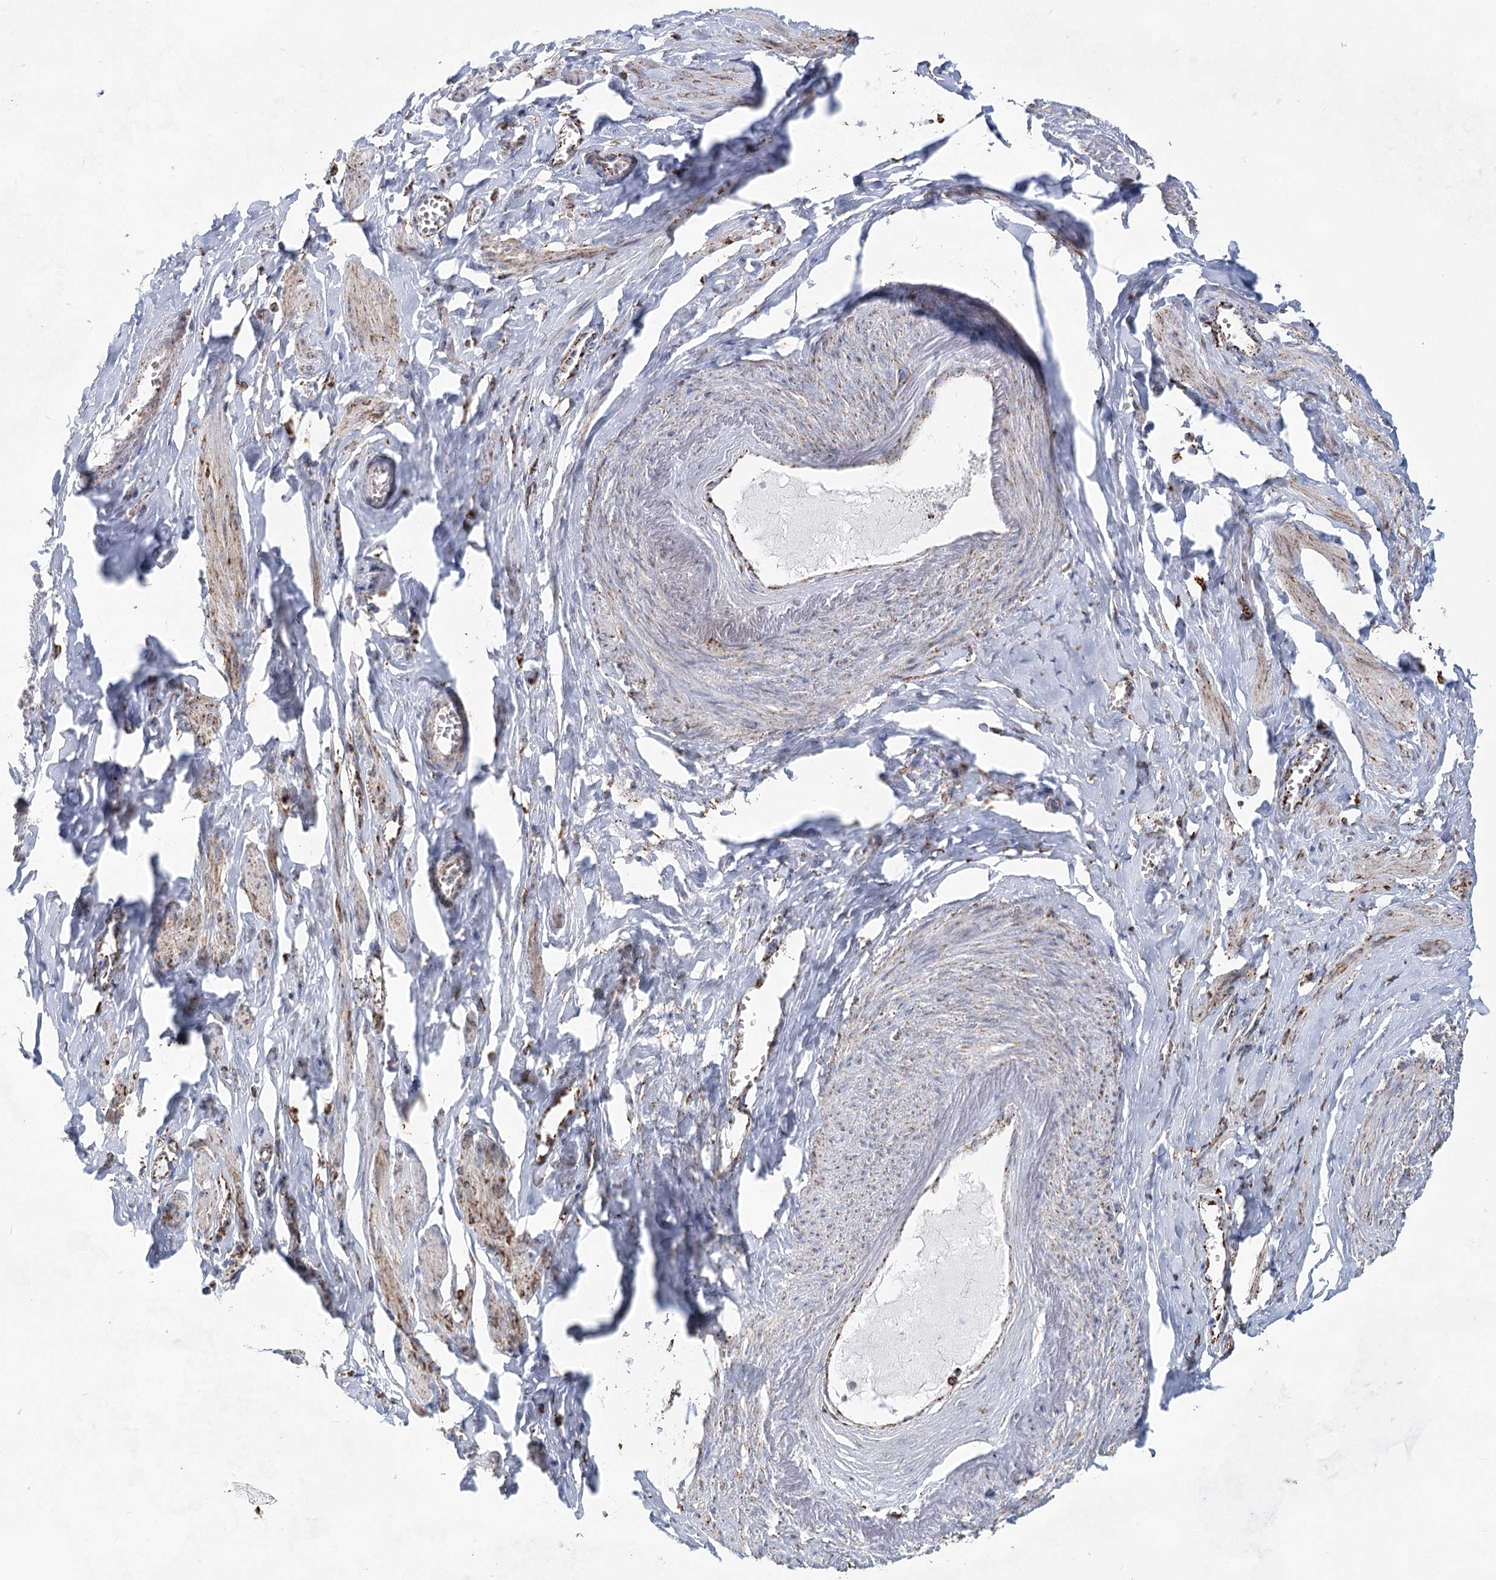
{"staining": {"intensity": "weak", "quantity": ">75%", "location": "cytoplasmic/membranous"}, "tissue": "adipose tissue", "cell_type": "Adipocytes", "image_type": "normal", "snomed": [{"axis": "morphology", "description": "Normal tissue, NOS"}, {"axis": "topography", "description": "Vascular tissue"}, {"axis": "topography", "description": "Fallopian tube"}, {"axis": "topography", "description": "Ovary"}], "caption": "Weak cytoplasmic/membranous positivity for a protein is seen in approximately >75% of adipocytes of unremarkable adipose tissue using immunohistochemistry (IHC).", "gene": "CWF19L1", "patient": {"sex": "female", "age": 67}}